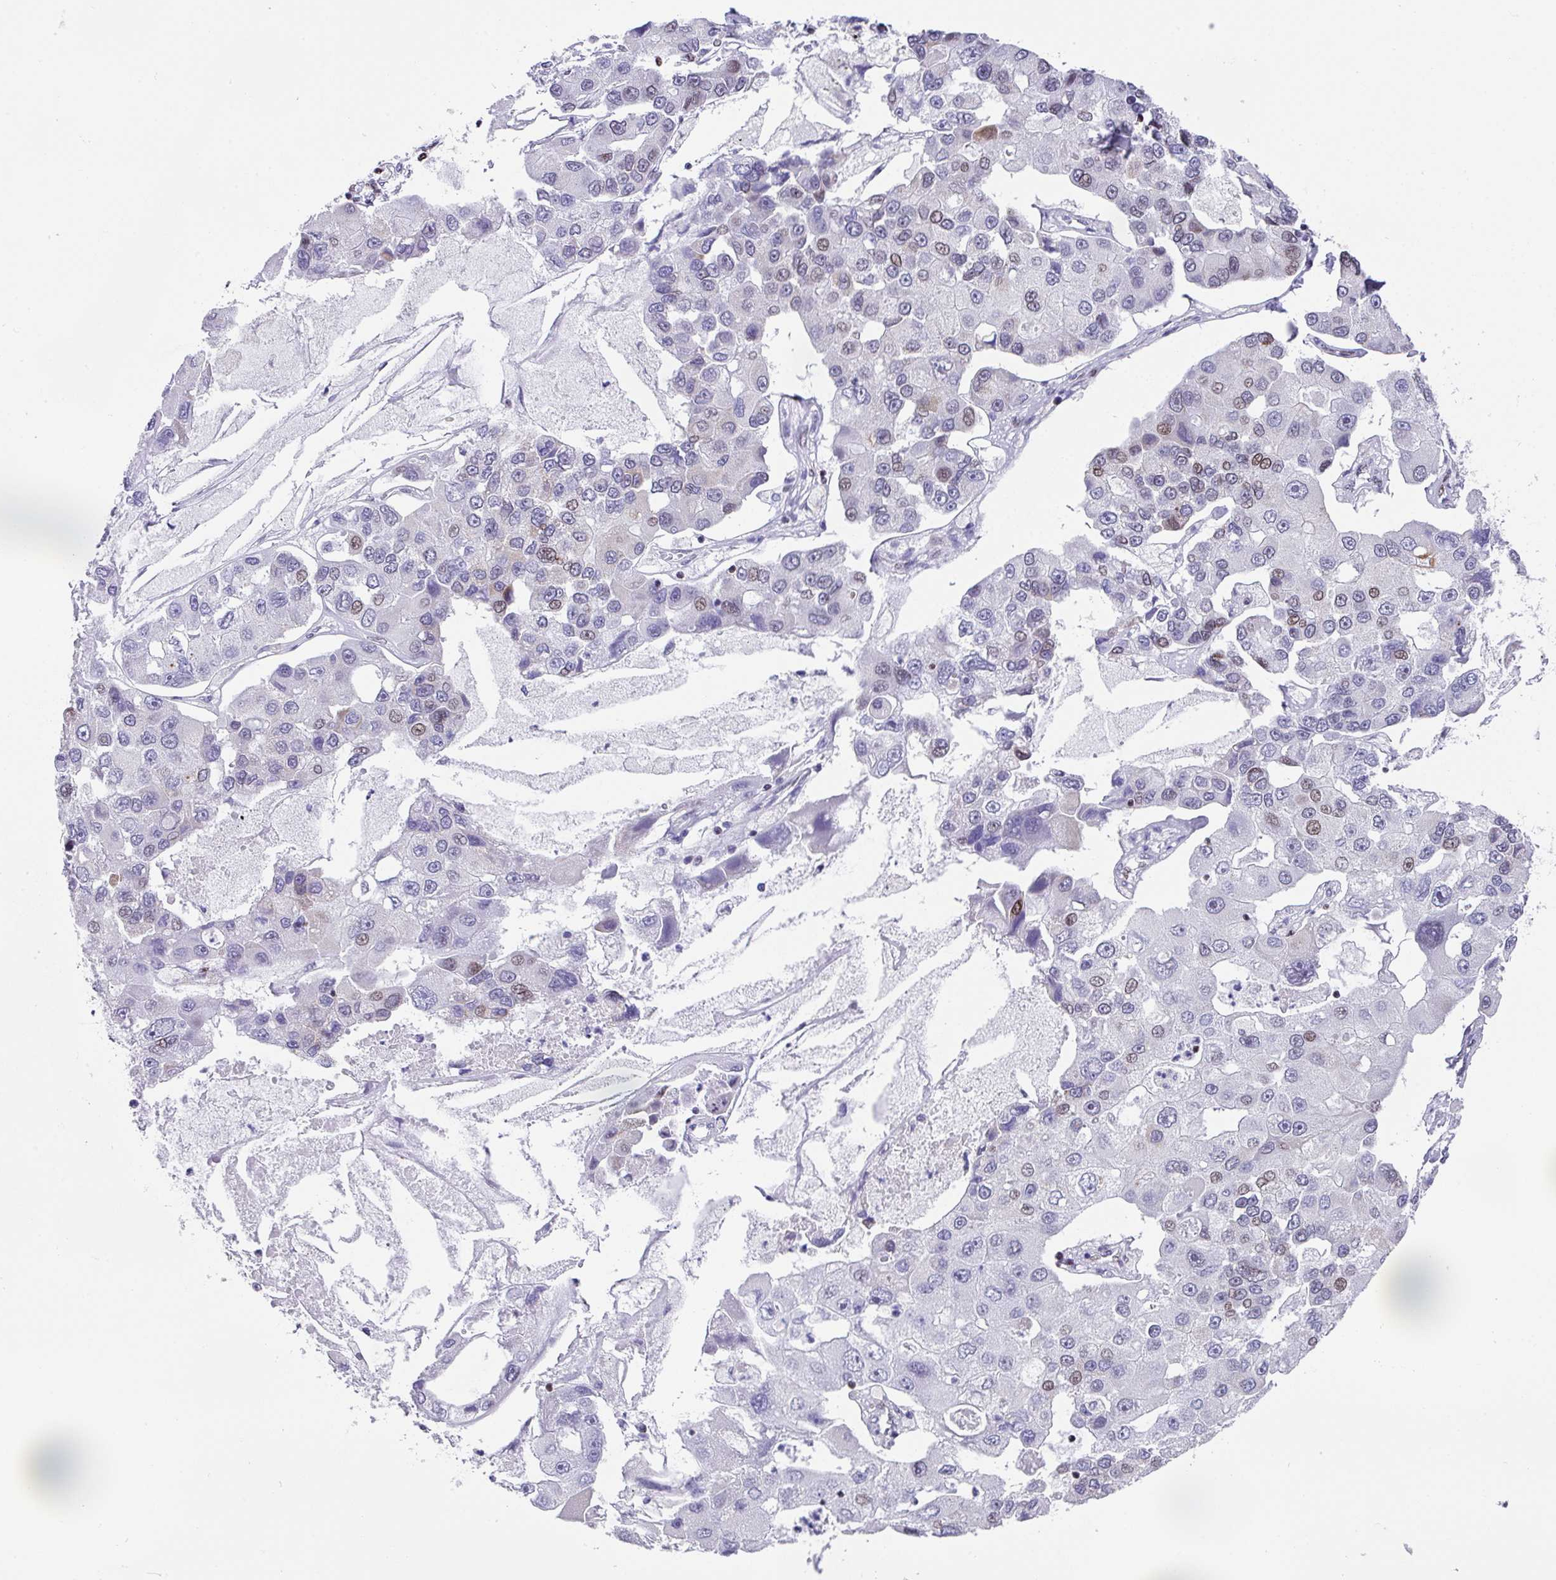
{"staining": {"intensity": "moderate", "quantity": "<25%", "location": "nuclear"}, "tissue": "lung cancer", "cell_type": "Tumor cells", "image_type": "cancer", "snomed": [{"axis": "morphology", "description": "Adenocarcinoma, NOS"}, {"axis": "topography", "description": "Lung"}], "caption": "Moderate nuclear protein staining is present in about <25% of tumor cells in lung cancer.", "gene": "TCF3", "patient": {"sex": "female", "age": 54}}